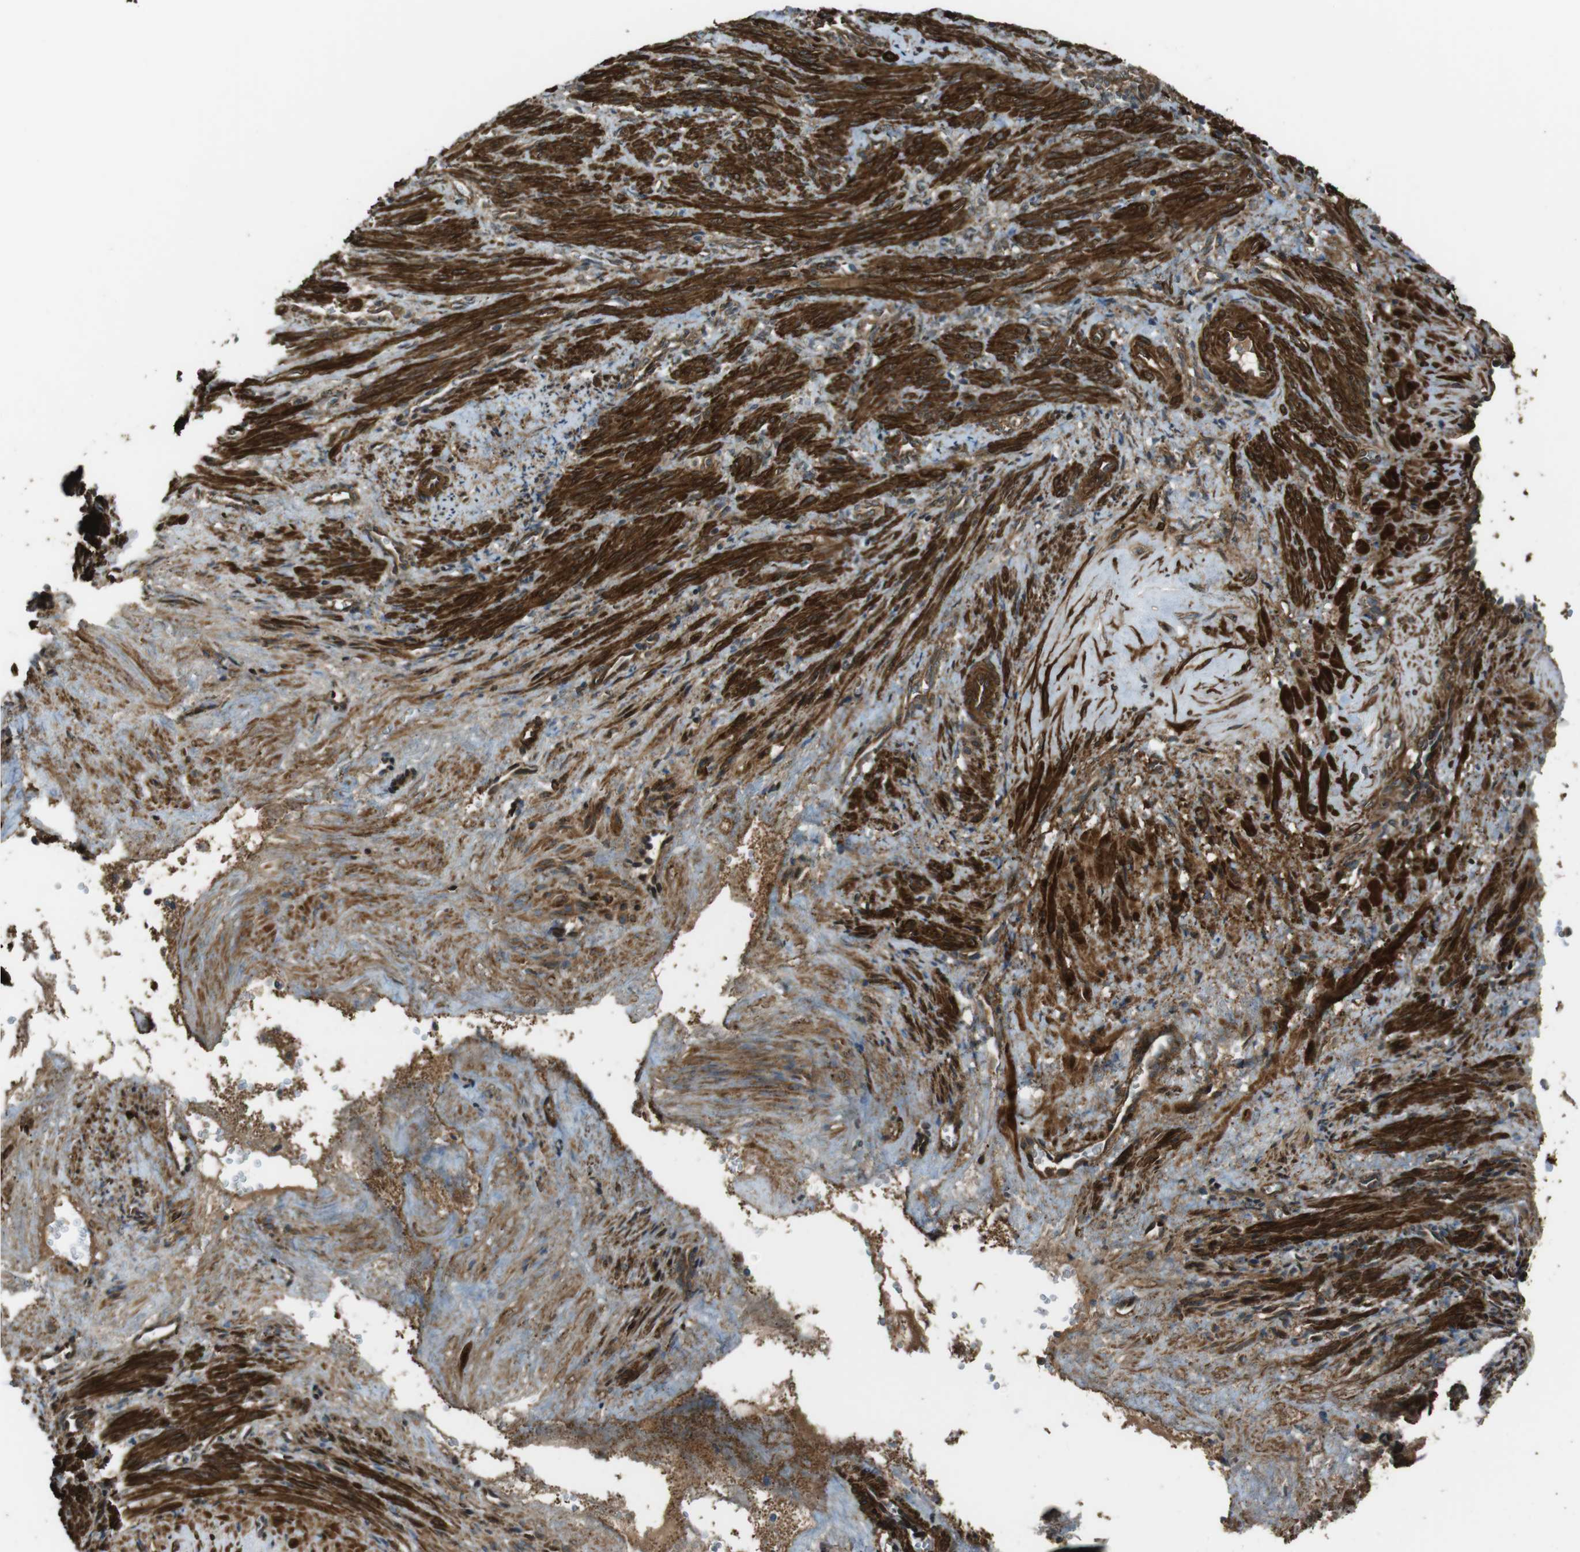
{"staining": {"intensity": "strong", "quantity": ">75%", "location": "cytoplasmic/membranous"}, "tissue": "smooth muscle", "cell_type": "Smooth muscle cells", "image_type": "normal", "snomed": [{"axis": "morphology", "description": "Normal tissue, NOS"}, {"axis": "topography", "description": "Endometrium"}], "caption": "An image of smooth muscle stained for a protein exhibits strong cytoplasmic/membranous brown staining in smooth muscle cells. The staining was performed using DAB to visualize the protein expression in brown, while the nuclei were stained in blue with hematoxylin (Magnification: 20x).", "gene": "MSRB3", "patient": {"sex": "female", "age": 33}}